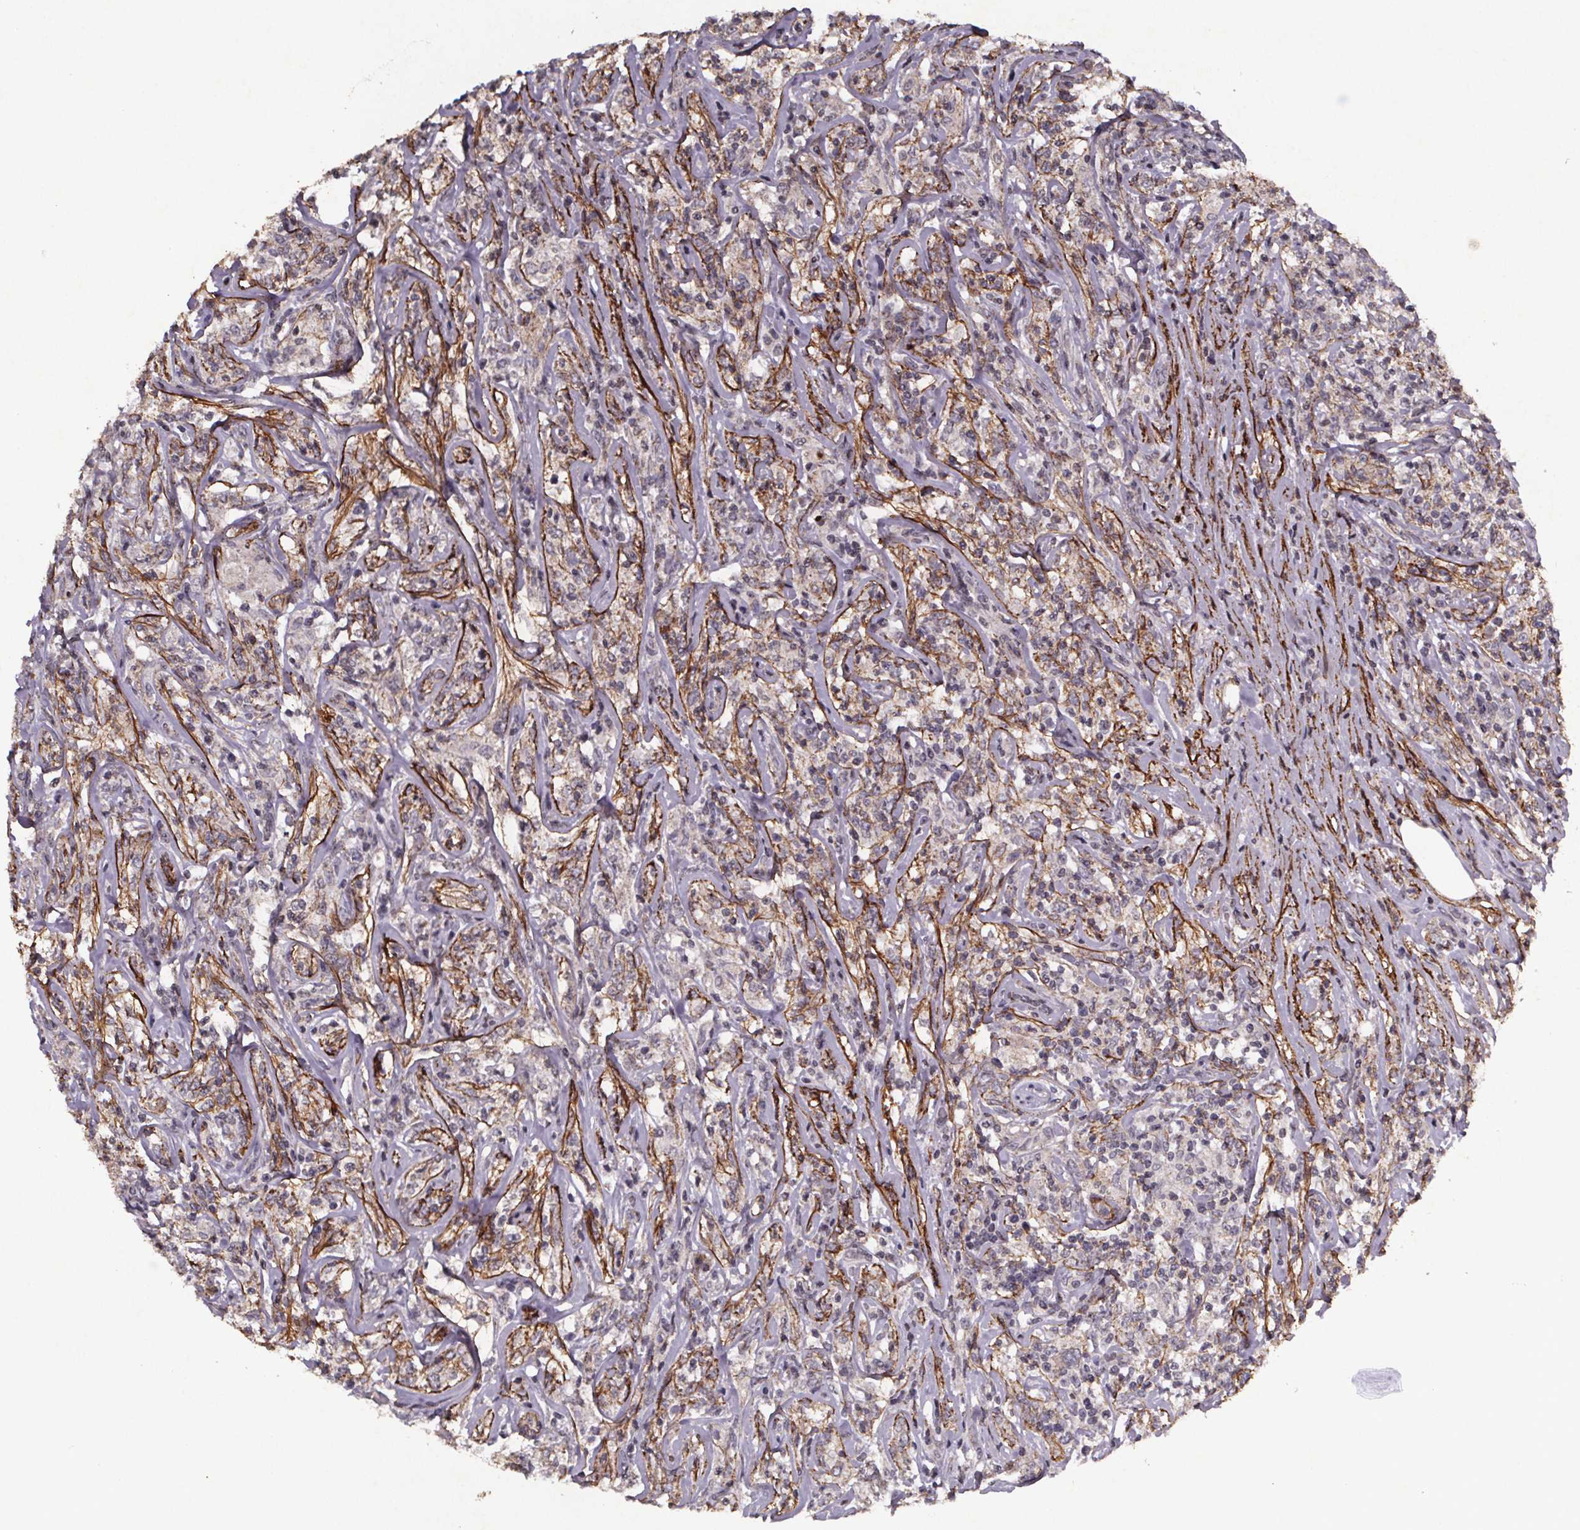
{"staining": {"intensity": "negative", "quantity": "none", "location": "none"}, "tissue": "lymphoma", "cell_type": "Tumor cells", "image_type": "cancer", "snomed": [{"axis": "morphology", "description": "Malignant lymphoma, non-Hodgkin's type, High grade"}, {"axis": "topography", "description": "Lymph node"}], "caption": "Immunohistochemistry (IHC) photomicrograph of human high-grade malignant lymphoma, non-Hodgkin's type stained for a protein (brown), which demonstrates no staining in tumor cells.", "gene": "PALLD", "patient": {"sex": "female", "age": 84}}